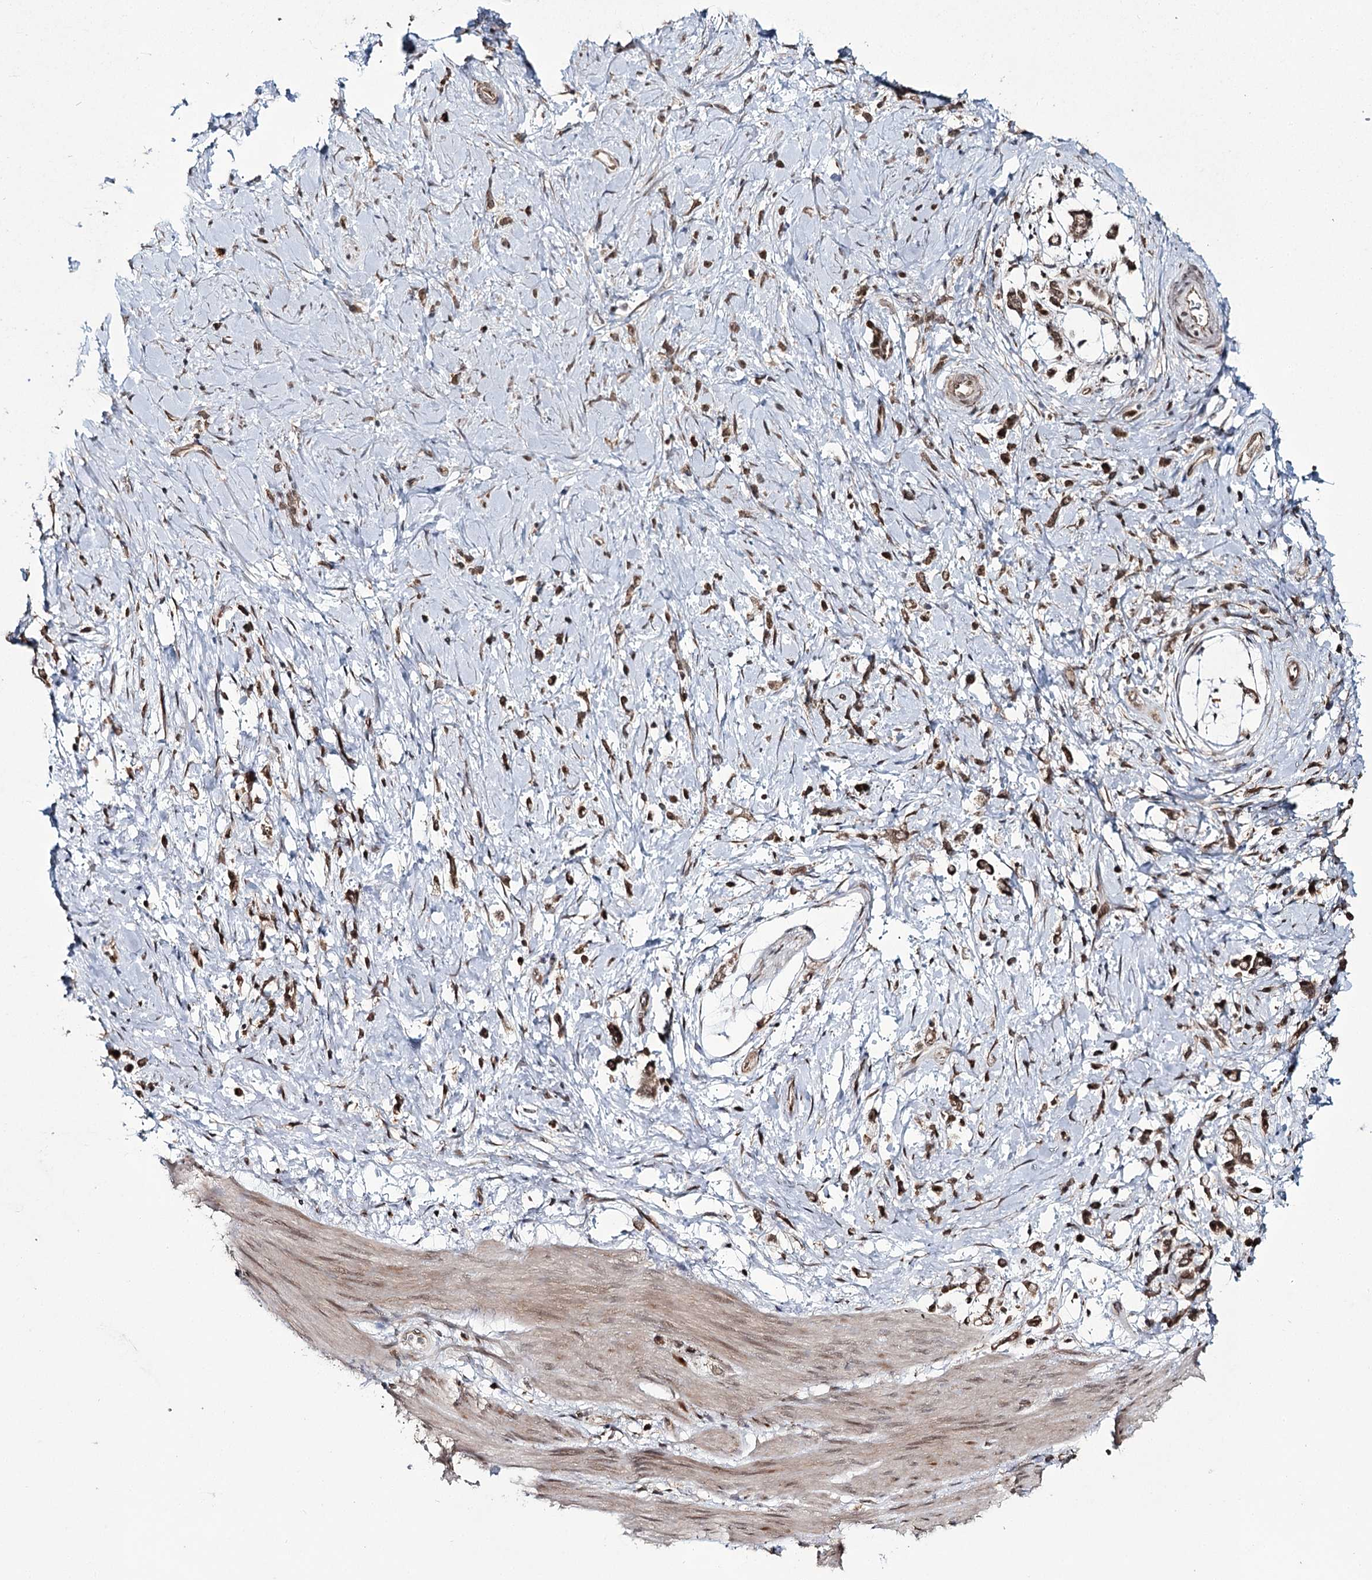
{"staining": {"intensity": "moderate", "quantity": ">75%", "location": "cytoplasmic/membranous,nuclear"}, "tissue": "stomach cancer", "cell_type": "Tumor cells", "image_type": "cancer", "snomed": [{"axis": "morphology", "description": "Adenocarcinoma, NOS"}, {"axis": "topography", "description": "Stomach"}], "caption": "DAB immunohistochemical staining of human stomach cancer shows moderate cytoplasmic/membranous and nuclear protein expression in about >75% of tumor cells.", "gene": "TRNT1", "patient": {"sex": "female", "age": 60}}